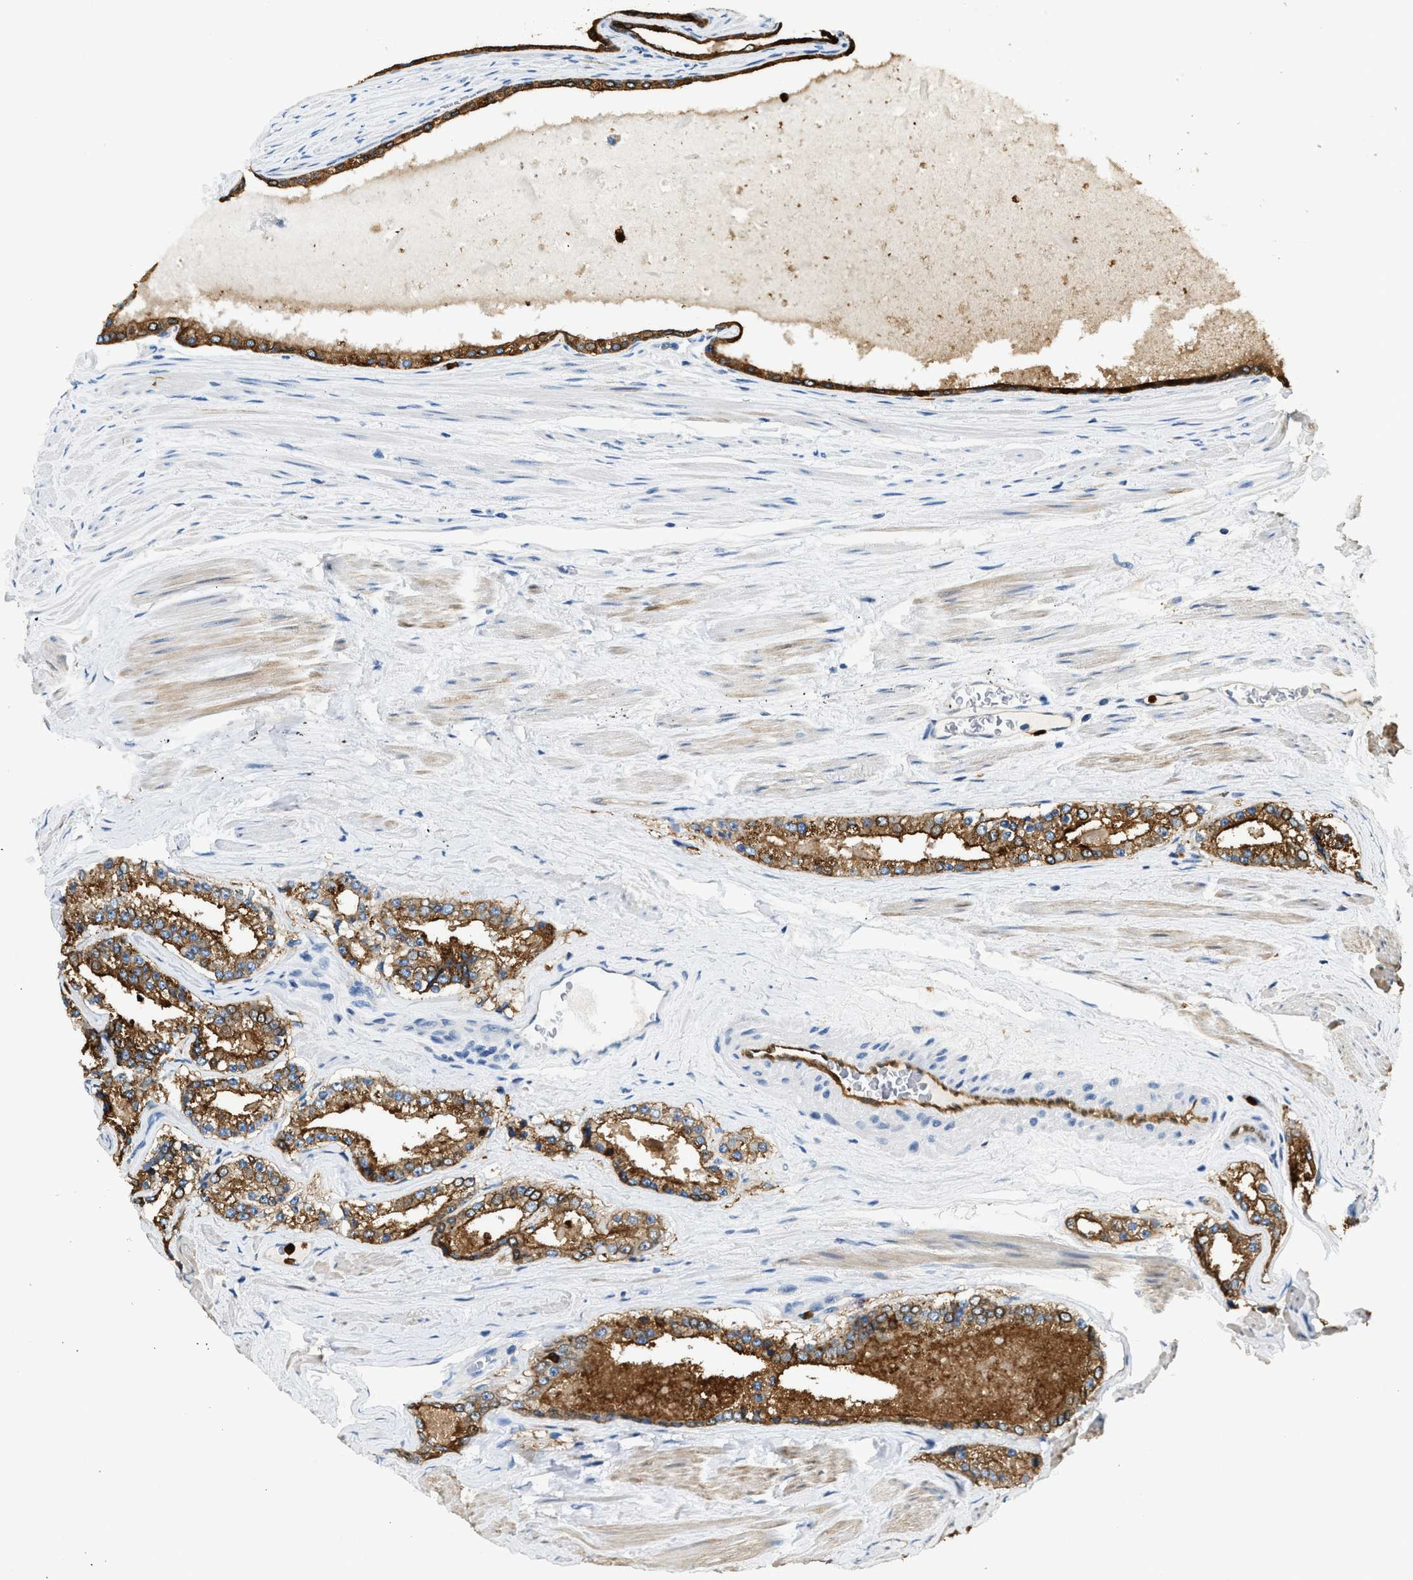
{"staining": {"intensity": "moderate", "quantity": ">75%", "location": "cytoplasmic/membranous"}, "tissue": "prostate cancer", "cell_type": "Tumor cells", "image_type": "cancer", "snomed": [{"axis": "morphology", "description": "Adenocarcinoma, Low grade"}, {"axis": "topography", "description": "Prostate"}], "caption": "Tumor cells reveal medium levels of moderate cytoplasmic/membranous expression in approximately >75% of cells in prostate low-grade adenocarcinoma.", "gene": "ANXA3", "patient": {"sex": "male", "age": 70}}